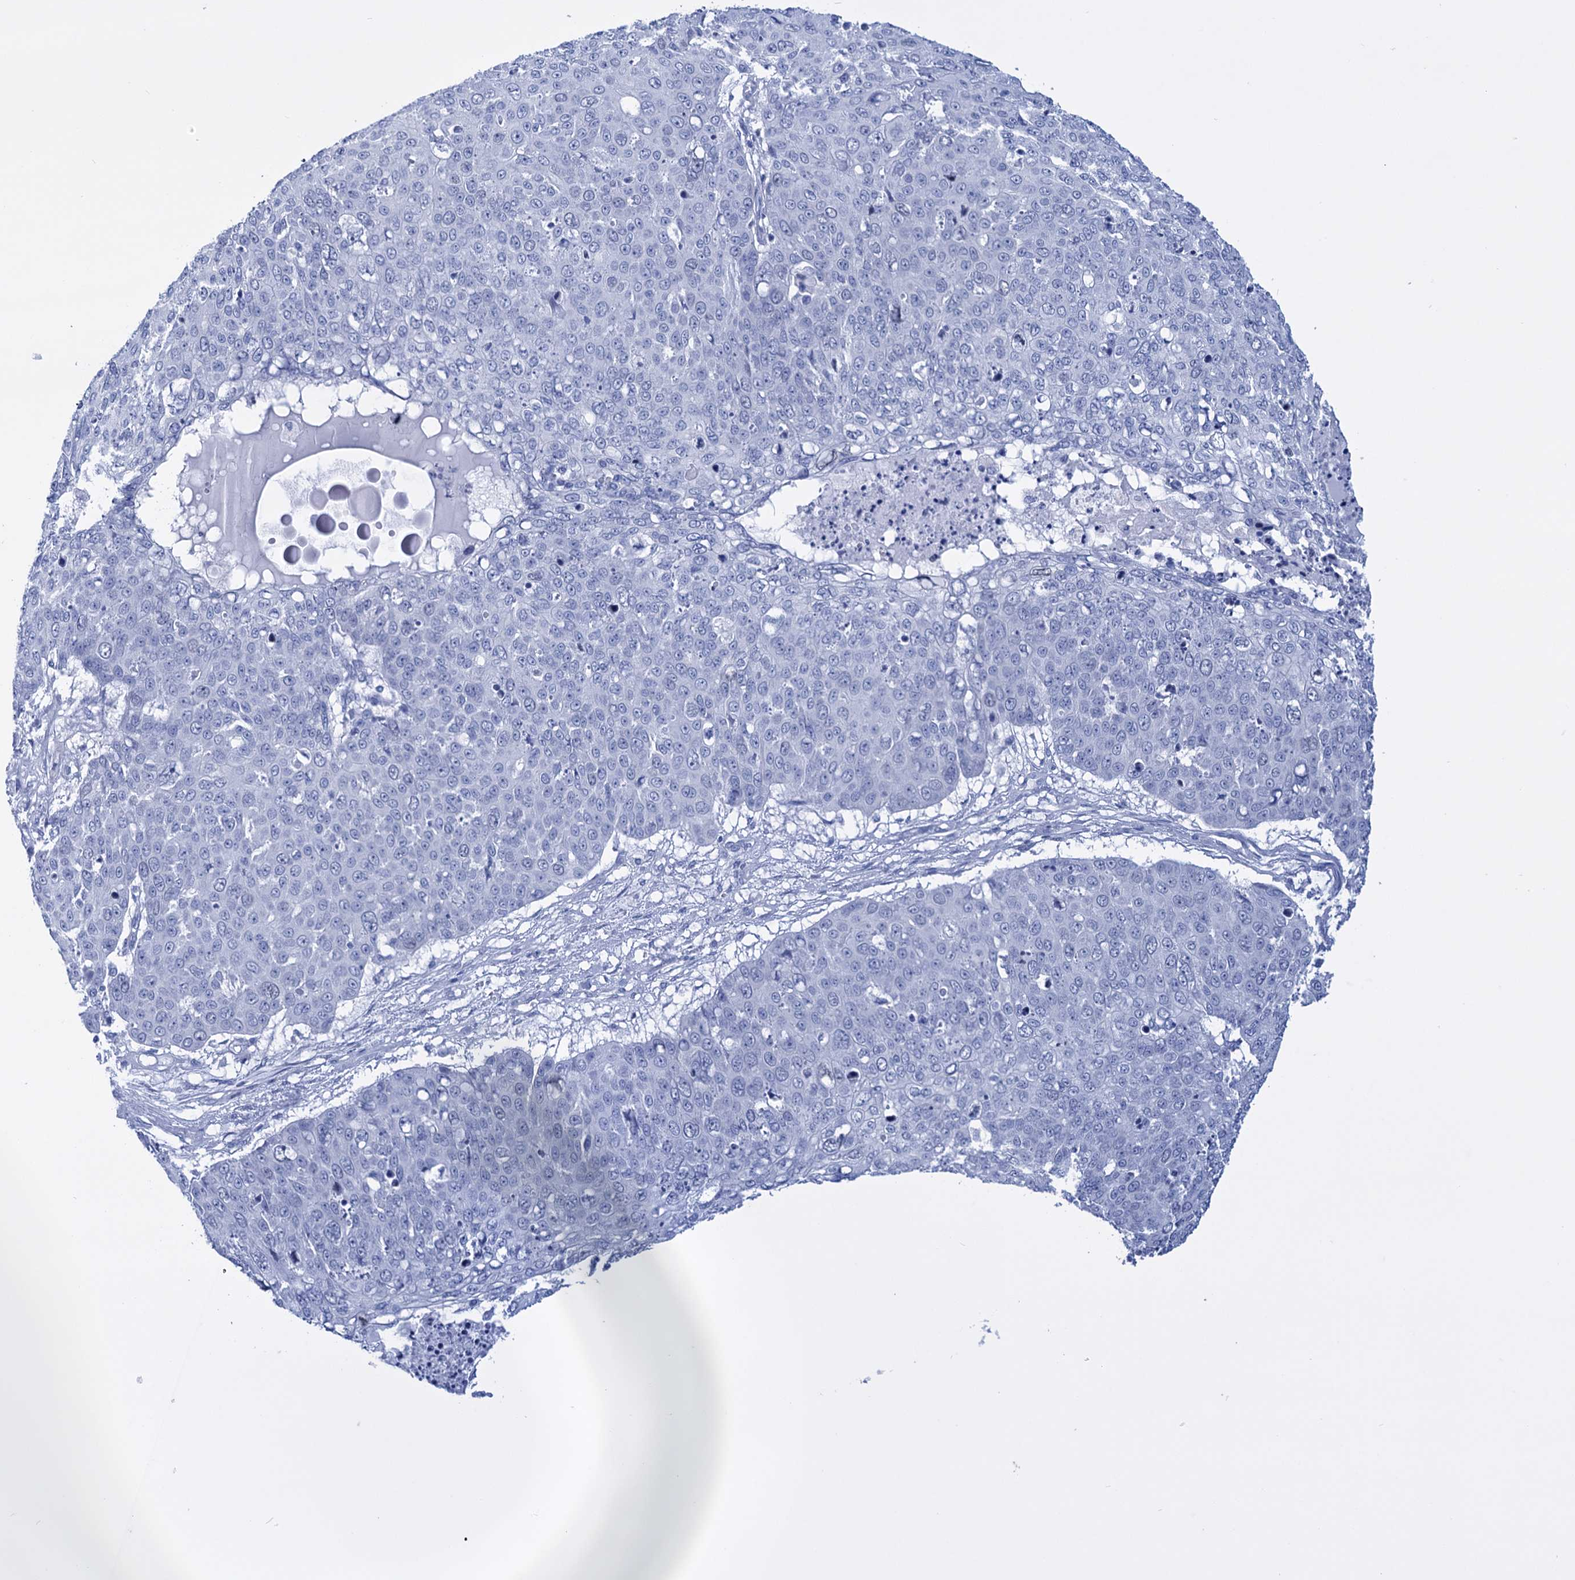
{"staining": {"intensity": "negative", "quantity": "none", "location": "none"}, "tissue": "skin cancer", "cell_type": "Tumor cells", "image_type": "cancer", "snomed": [{"axis": "morphology", "description": "Squamous cell carcinoma, NOS"}, {"axis": "topography", "description": "Skin"}], "caption": "High power microscopy image of an IHC image of skin cancer, revealing no significant positivity in tumor cells. Nuclei are stained in blue.", "gene": "FBXW12", "patient": {"sex": "male", "age": 71}}